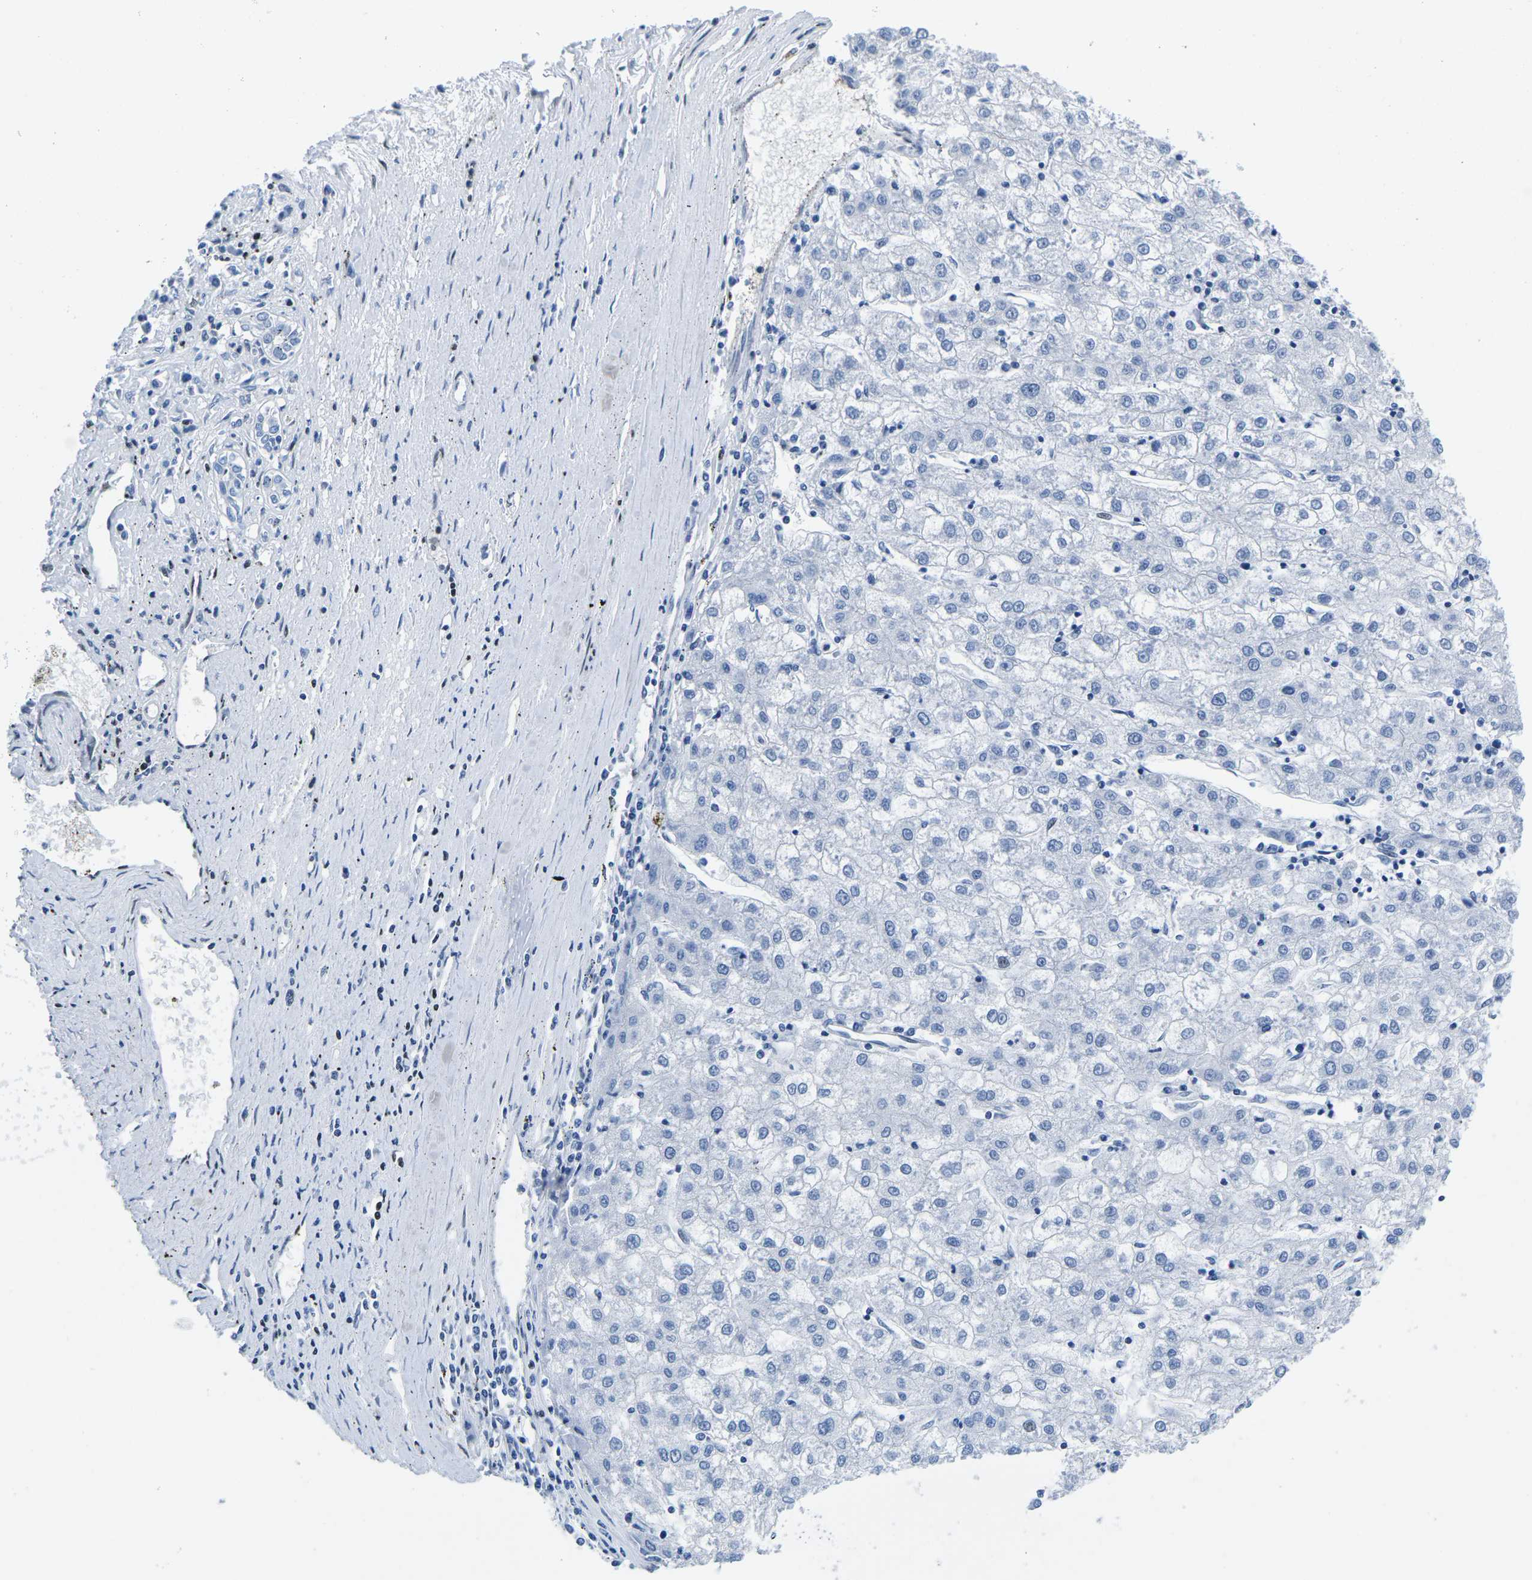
{"staining": {"intensity": "negative", "quantity": "none", "location": "none"}, "tissue": "liver cancer", "cell_type": "Tumor cells", "image_type": "cancer", "snomed": [{"axis": "morphology", "description": "Carcinoma, Hepatocellular, NOS"}, {"axis": "topography", "description": "Liver"}], "caption": "This image is of liver cancer stained with immunohistochemistry to label a protein in brown with the nuclei are counter-stained blue. There is no expression in tumor cells.", "gene": "ATF1", "patient": {"sex": "male", "age": 72}}